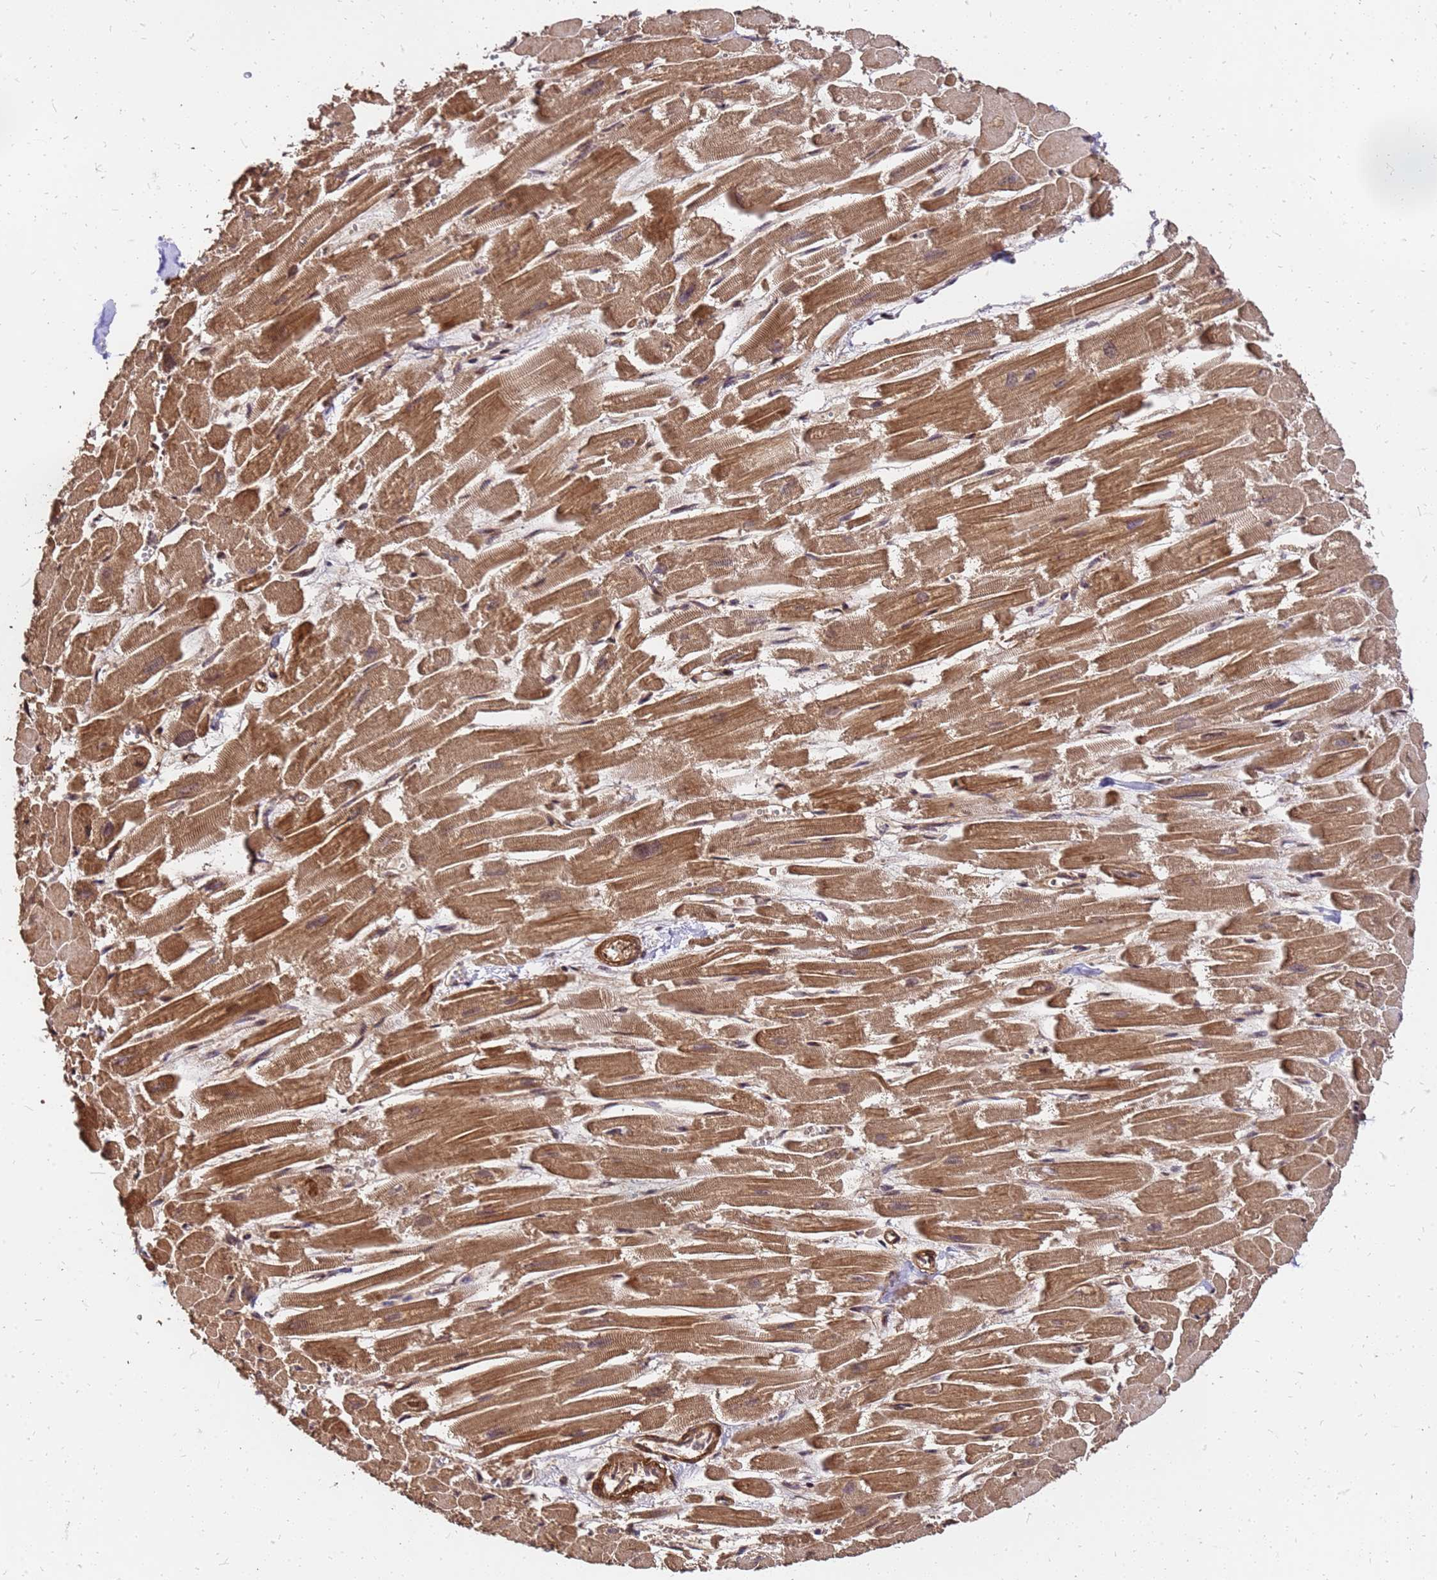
{"staining": {"intensity": "moderate", "quantity": ">75%", "location": "cytoplasmic/membranous"}, "tissue": "heart muscle", "cell_type": "Cardiomyocytes", "image_type": "normal", "snomed": [{"axis": "morphology", "description": "Normal tissue, NOS"}, {"axis": "topography", "description": "Heart"}], "caption": "The immunohistochemical stain highlights moderate cytoplasmic/membranous staining in cardiomyocytes of benign heart muscle. (Brightfield microscopy of DAB IHC at high magnification).", "gene": "GPATCH8", "patient": {"sex": "male", "age": 54}}